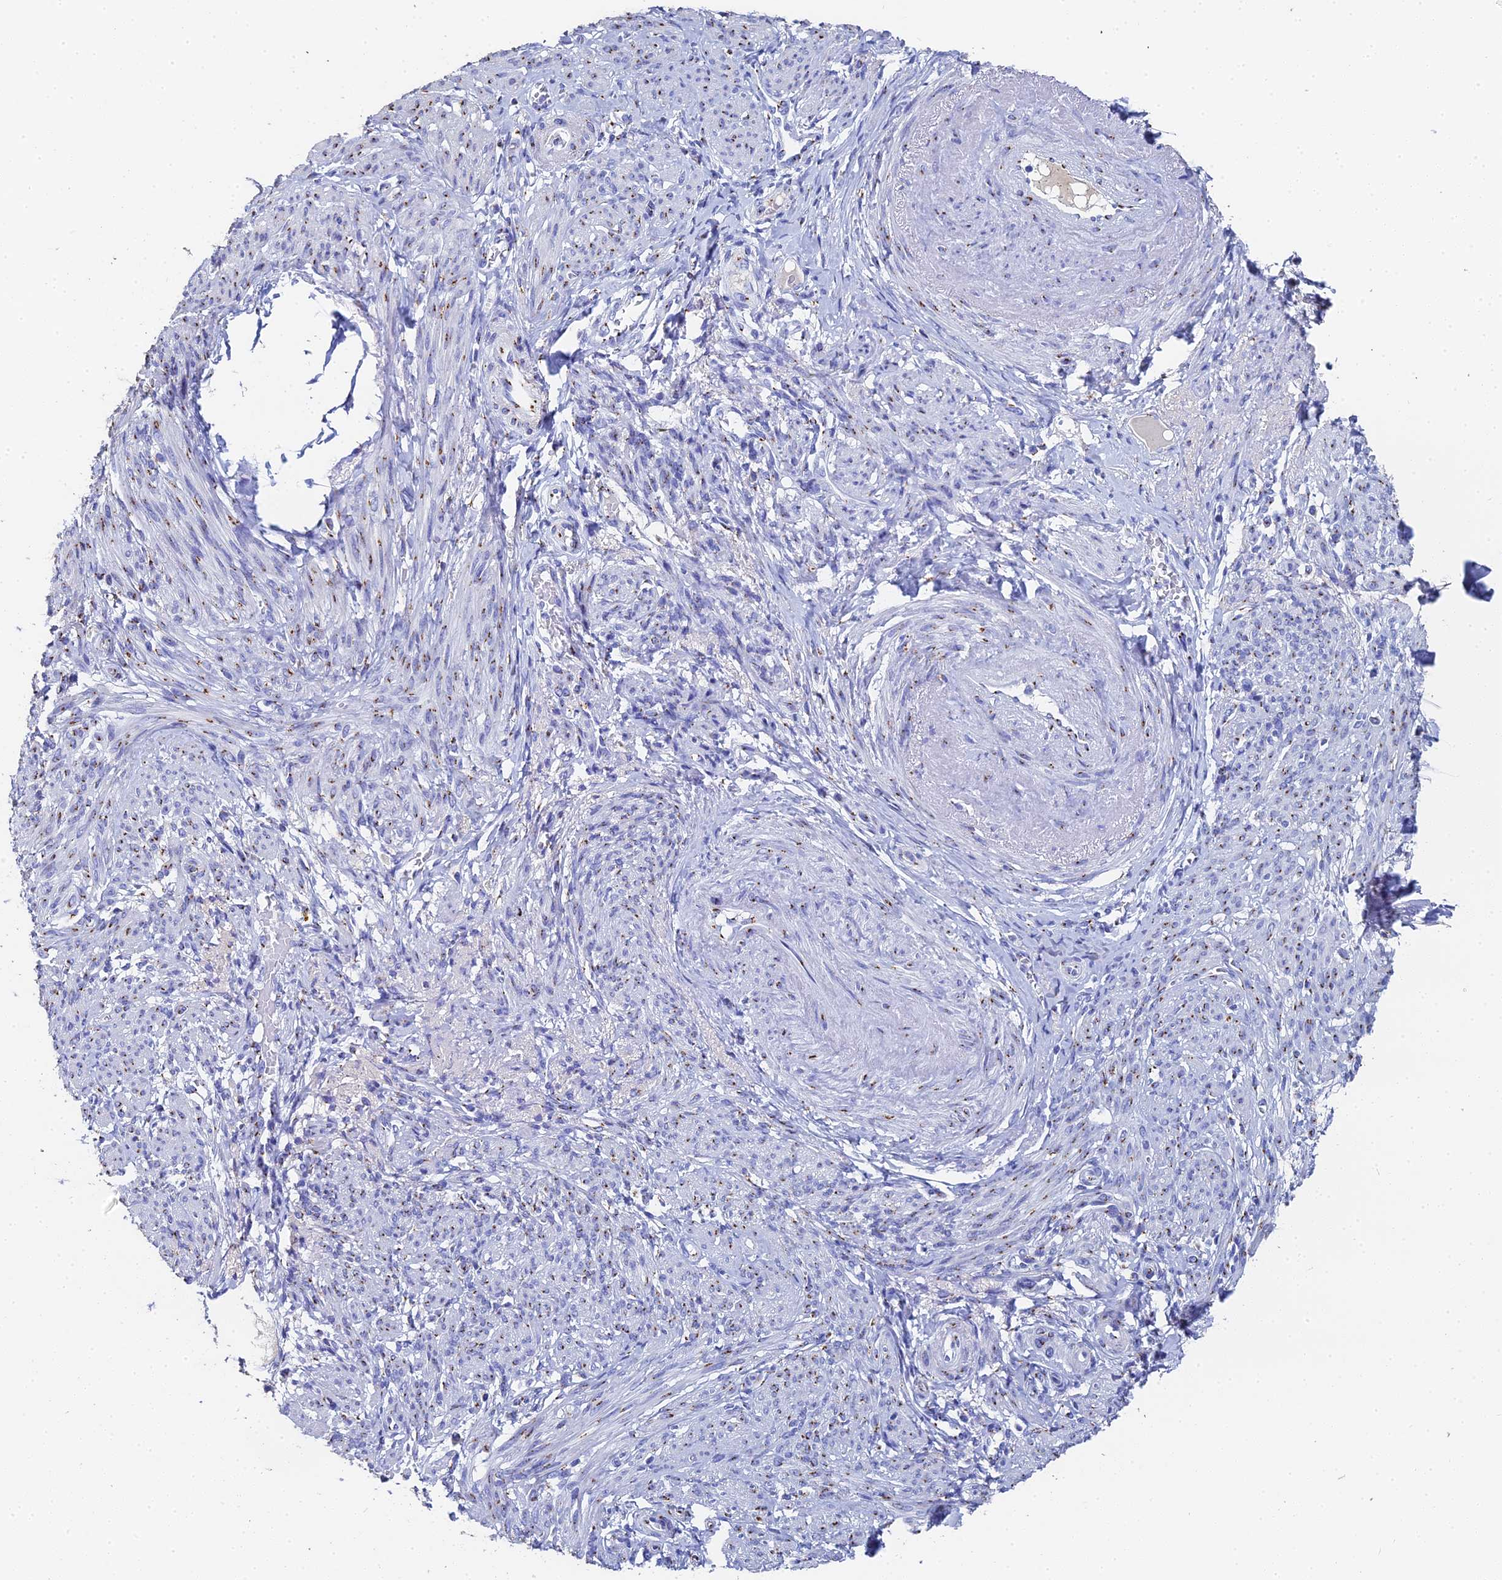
{"staining": {"intensity": "moderate", "quantity": "<25%", "location": "cytoplasmic/membranous"}, "tissue": "smooth muscle", "cell_type": "Smooth muscle cells", "image_type": "normal", "snomed": [{"axis": "morphology", "description": "Normal tissue, NOS"}, {"axis": "topography", "description": "Smooth muscle"}], "caption": "Immunohistochemical staining of normal human smooth muscle shows low levels of moderate cytoplasmic/membranous staining in approximately <25% of smooth muscle cells. Nuclei are stained in blue.", "gene": "ENSG00000268674", "patient": {"sex": "female", "age": 39}}